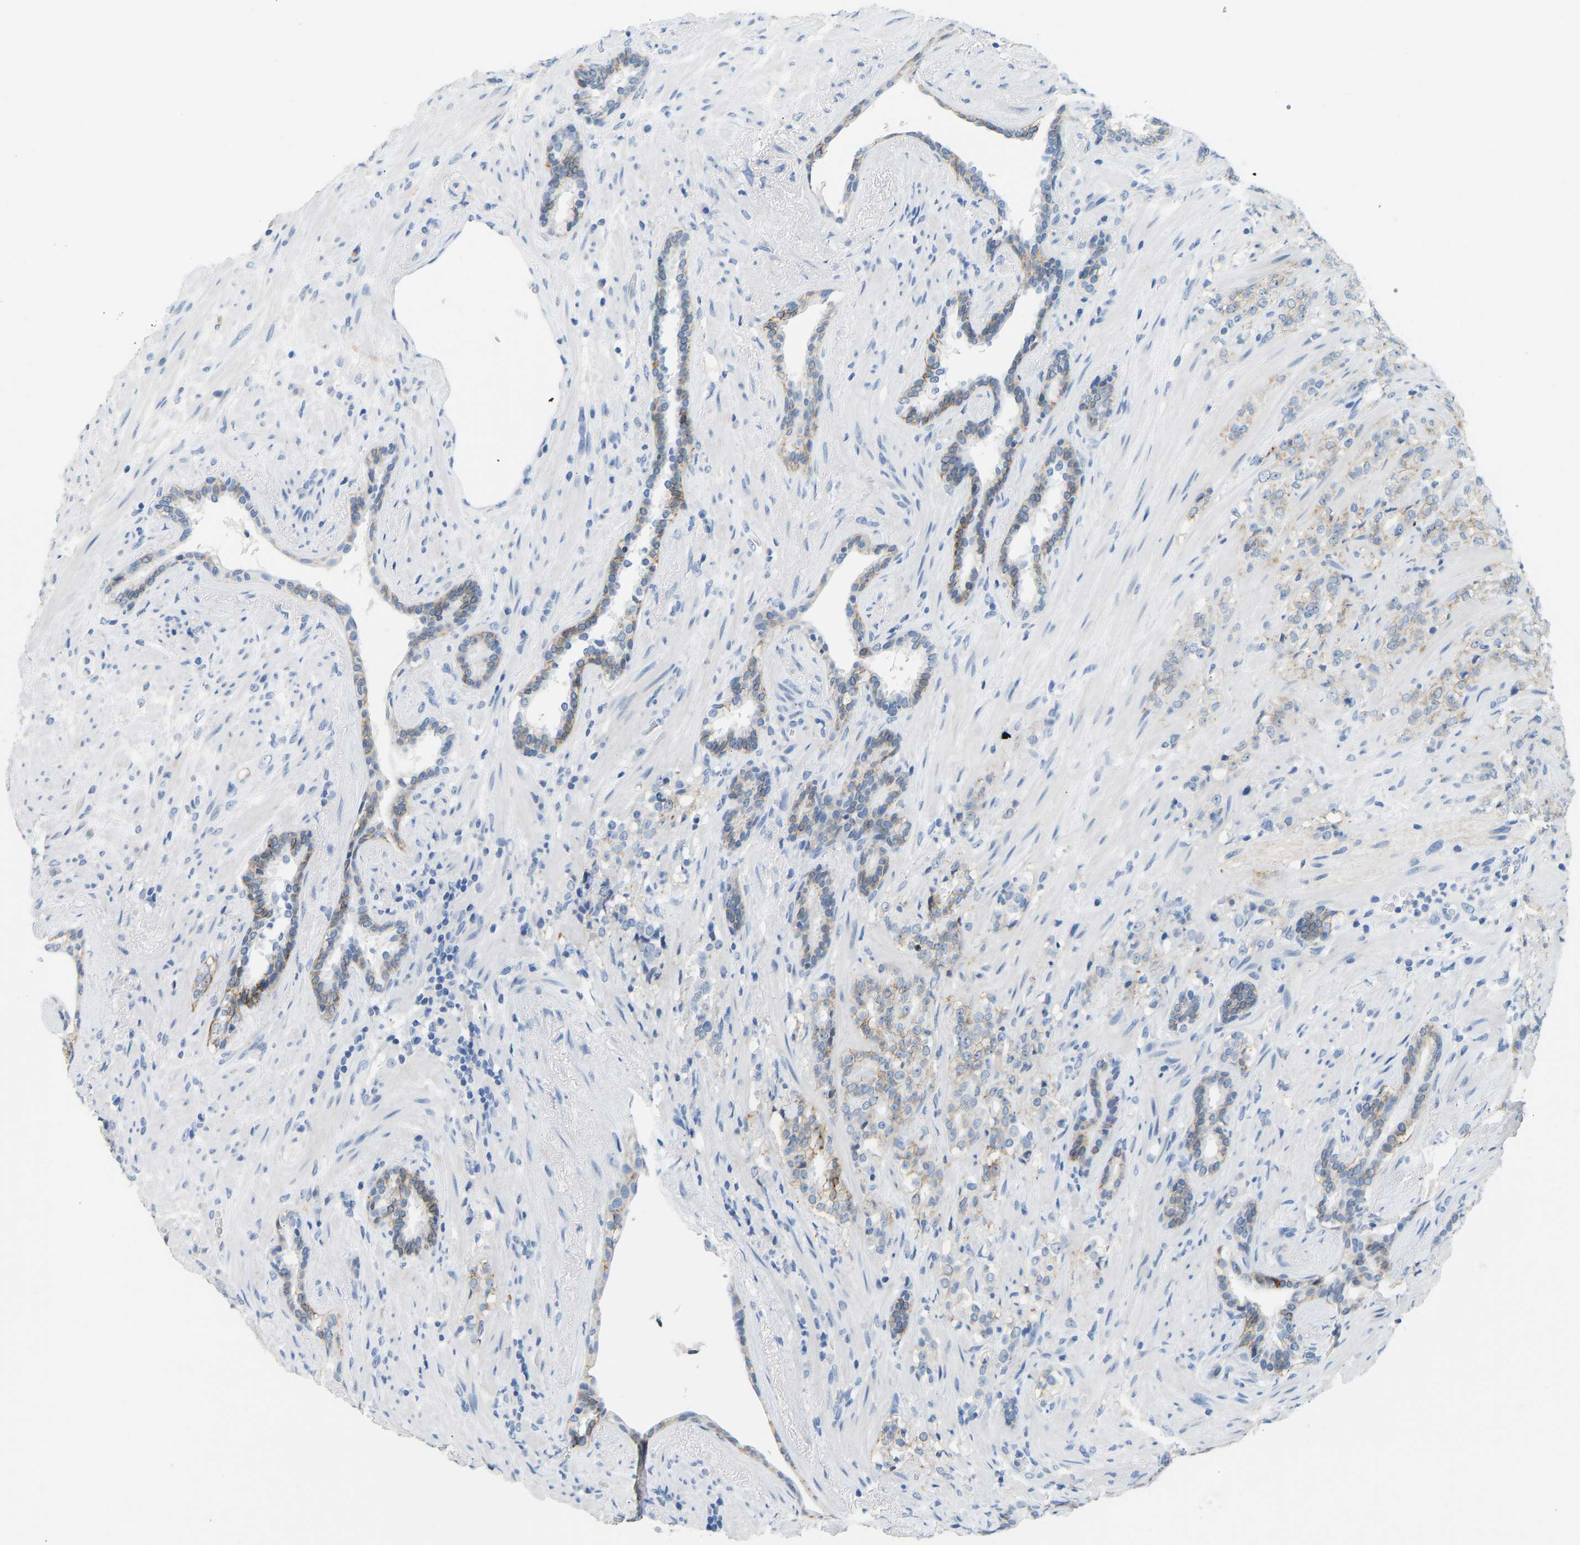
{"staining": {"intensity": "weak", "quantity": "25%-75%", "location": "cytoplasmic/membranous"}, "tissue": "prostate cancer", "cell_type": "Tumor cells", "image_type": "cancer", "snomed": [{"axis": "morphology", "description": "Adenocarcinoma, High grade"}, {"axis": "topography", "description": "Prostate"}], "caption": "Immunohistochemical staining of human prostate cancer reveals low levels of weak cytoplasmic/membranous protein staining in about 25%-75% of tumor cells.", "gene": "ATP1A1", "patient": {"sex": "male", "age": 71}}